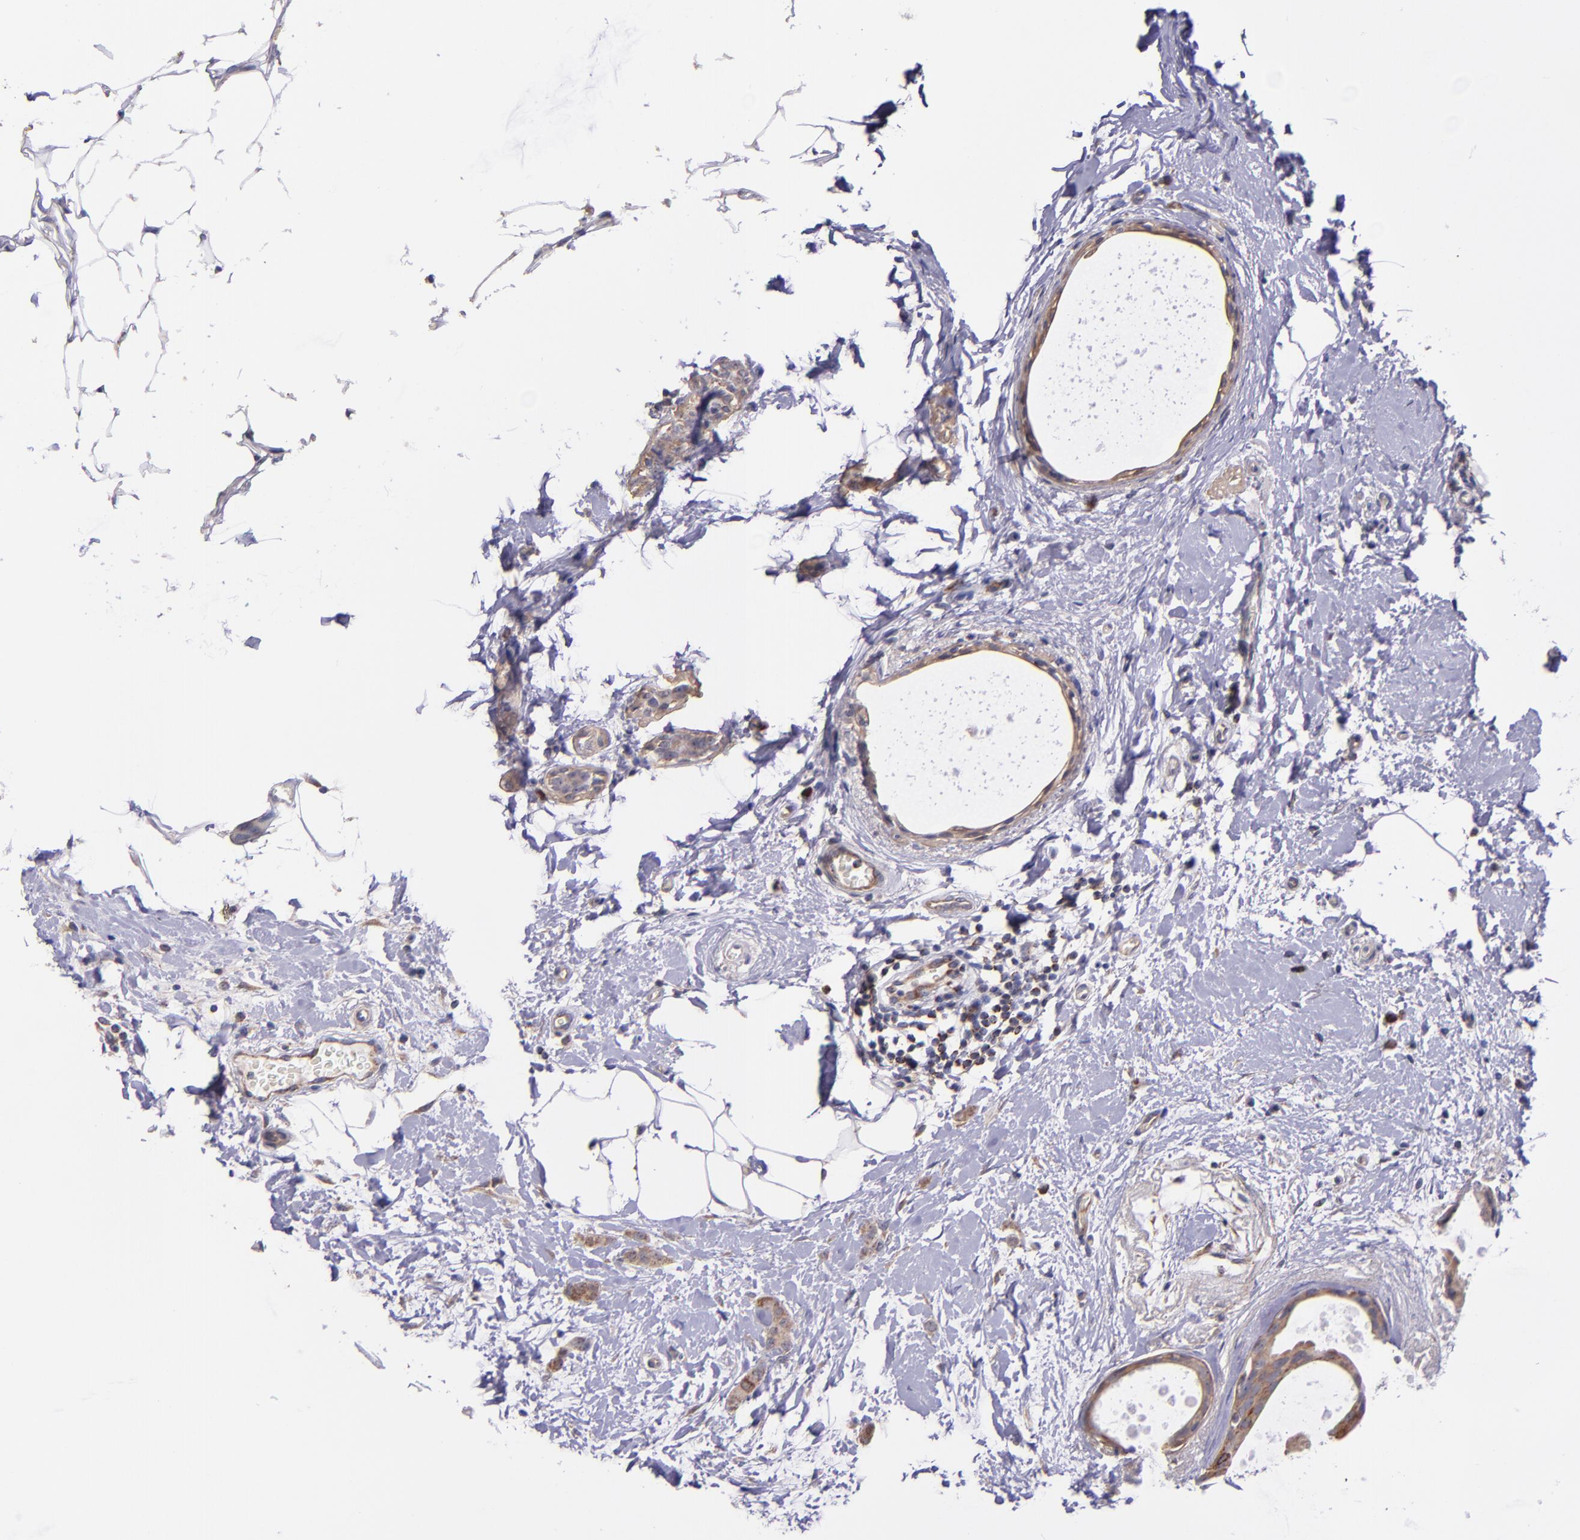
{"staining": {"intensity": "moderate", "quantity": ">75%", "location": "cytoplasmic/membranous"}, "tissue": "breast cancer", "cell_type": "Tumor cells", "image_type": "cancer", "snomed": [{"axis": "morphology", "description": "Lobular carcinoma"}, {"axis": "topography", "description": "Breast"}], "caption": "An IHC histopathology image of neoplastic tissue is shown. Protein staining in brown labels moderate cytoplasmic/membranous positivity in breast cancer (lobular carcinoma) within tumor cells.", "gene": "SHC1", "patient": {"sex": "female", "age": 55}}